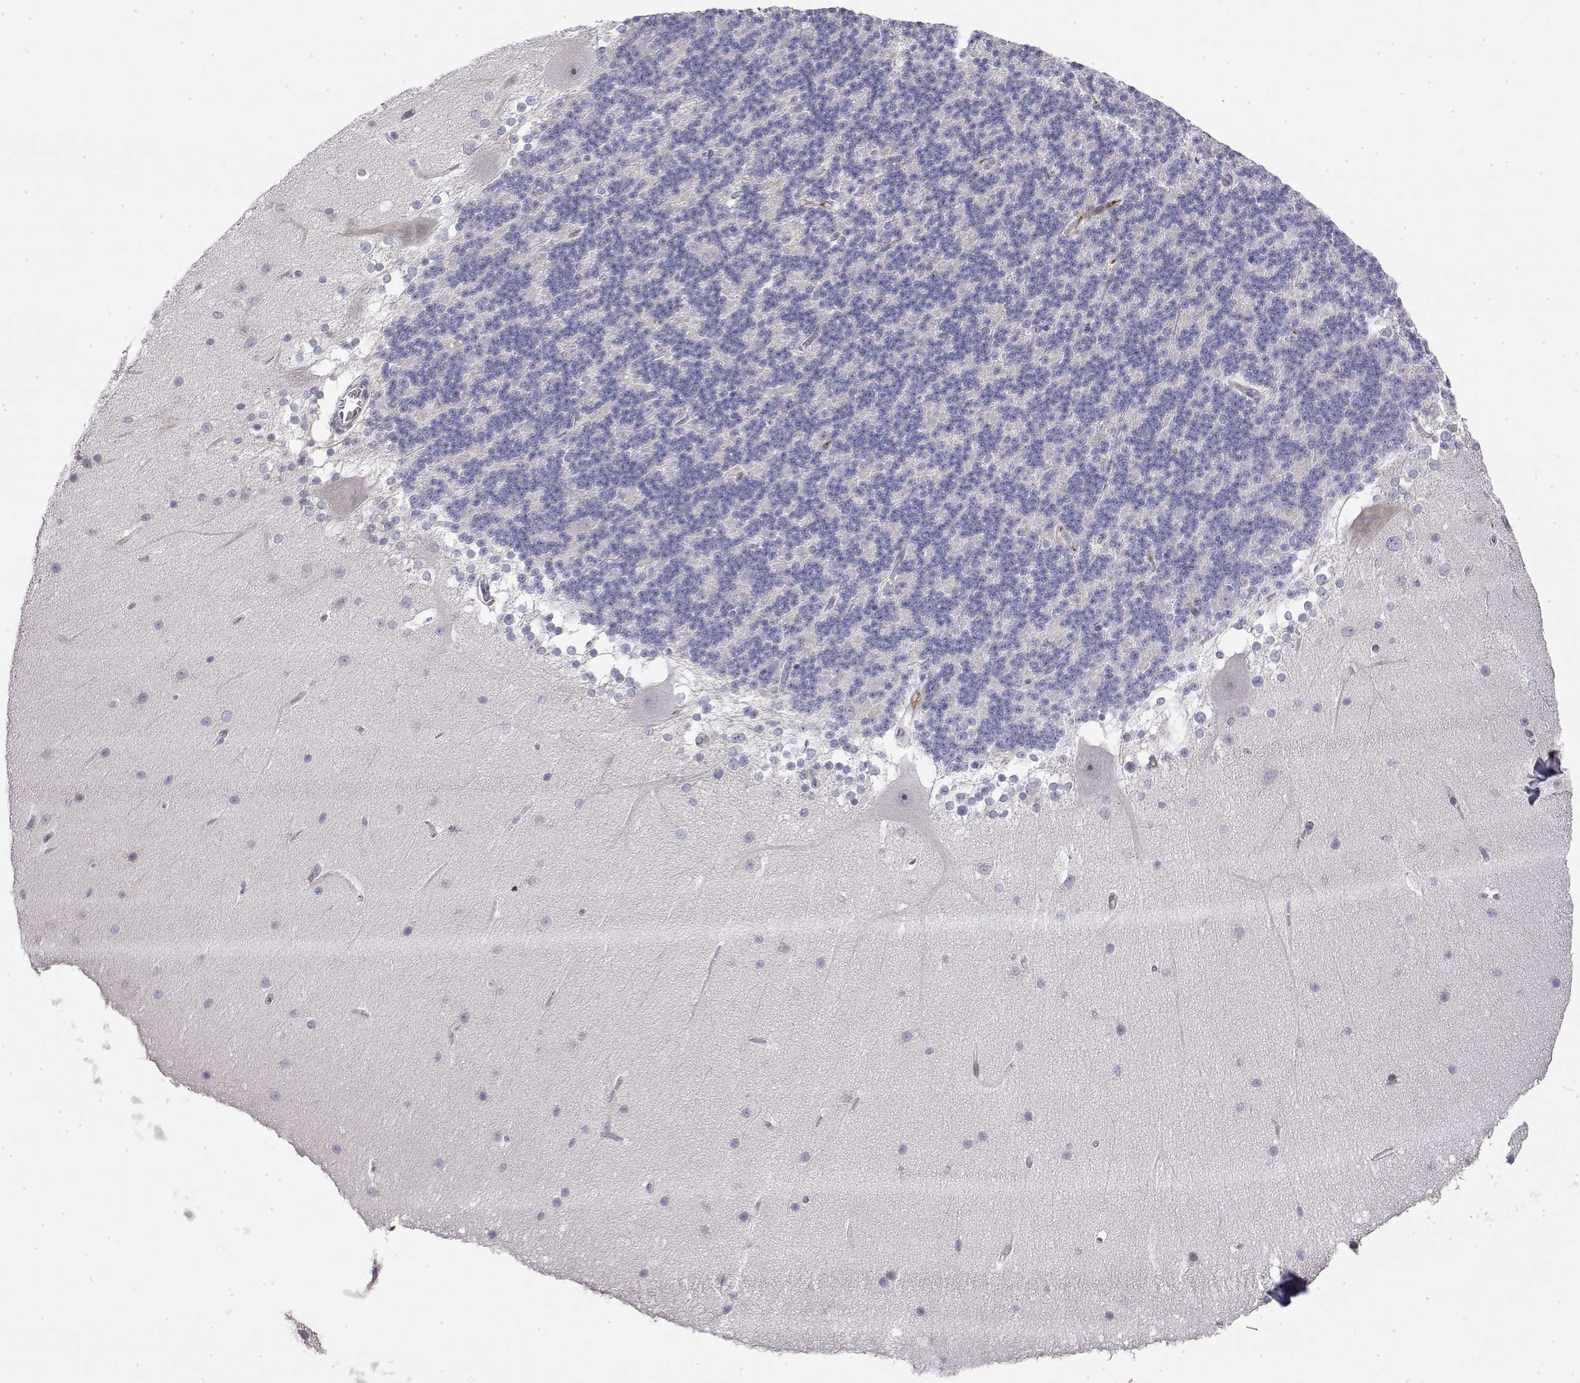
{"staining": {"intensity": "negative", "quantity": "none", "location": "none"}, "tissue": "cerebellum", "cell_type": "Cells in granular layer", "image_type": "normal", "snomed": [{"axis": "morphology", "description": "Normal tissue, NOS"}, {"axis": "topography", "description": "Cerebellum"}], "caption": "This is a micrograph of immunohistochemistry staining of normal cerebellum, which shows no positivity in cells in granular layer.", "gene": "IGFBP4", "patient": {"sex": "female", "age": 19}}